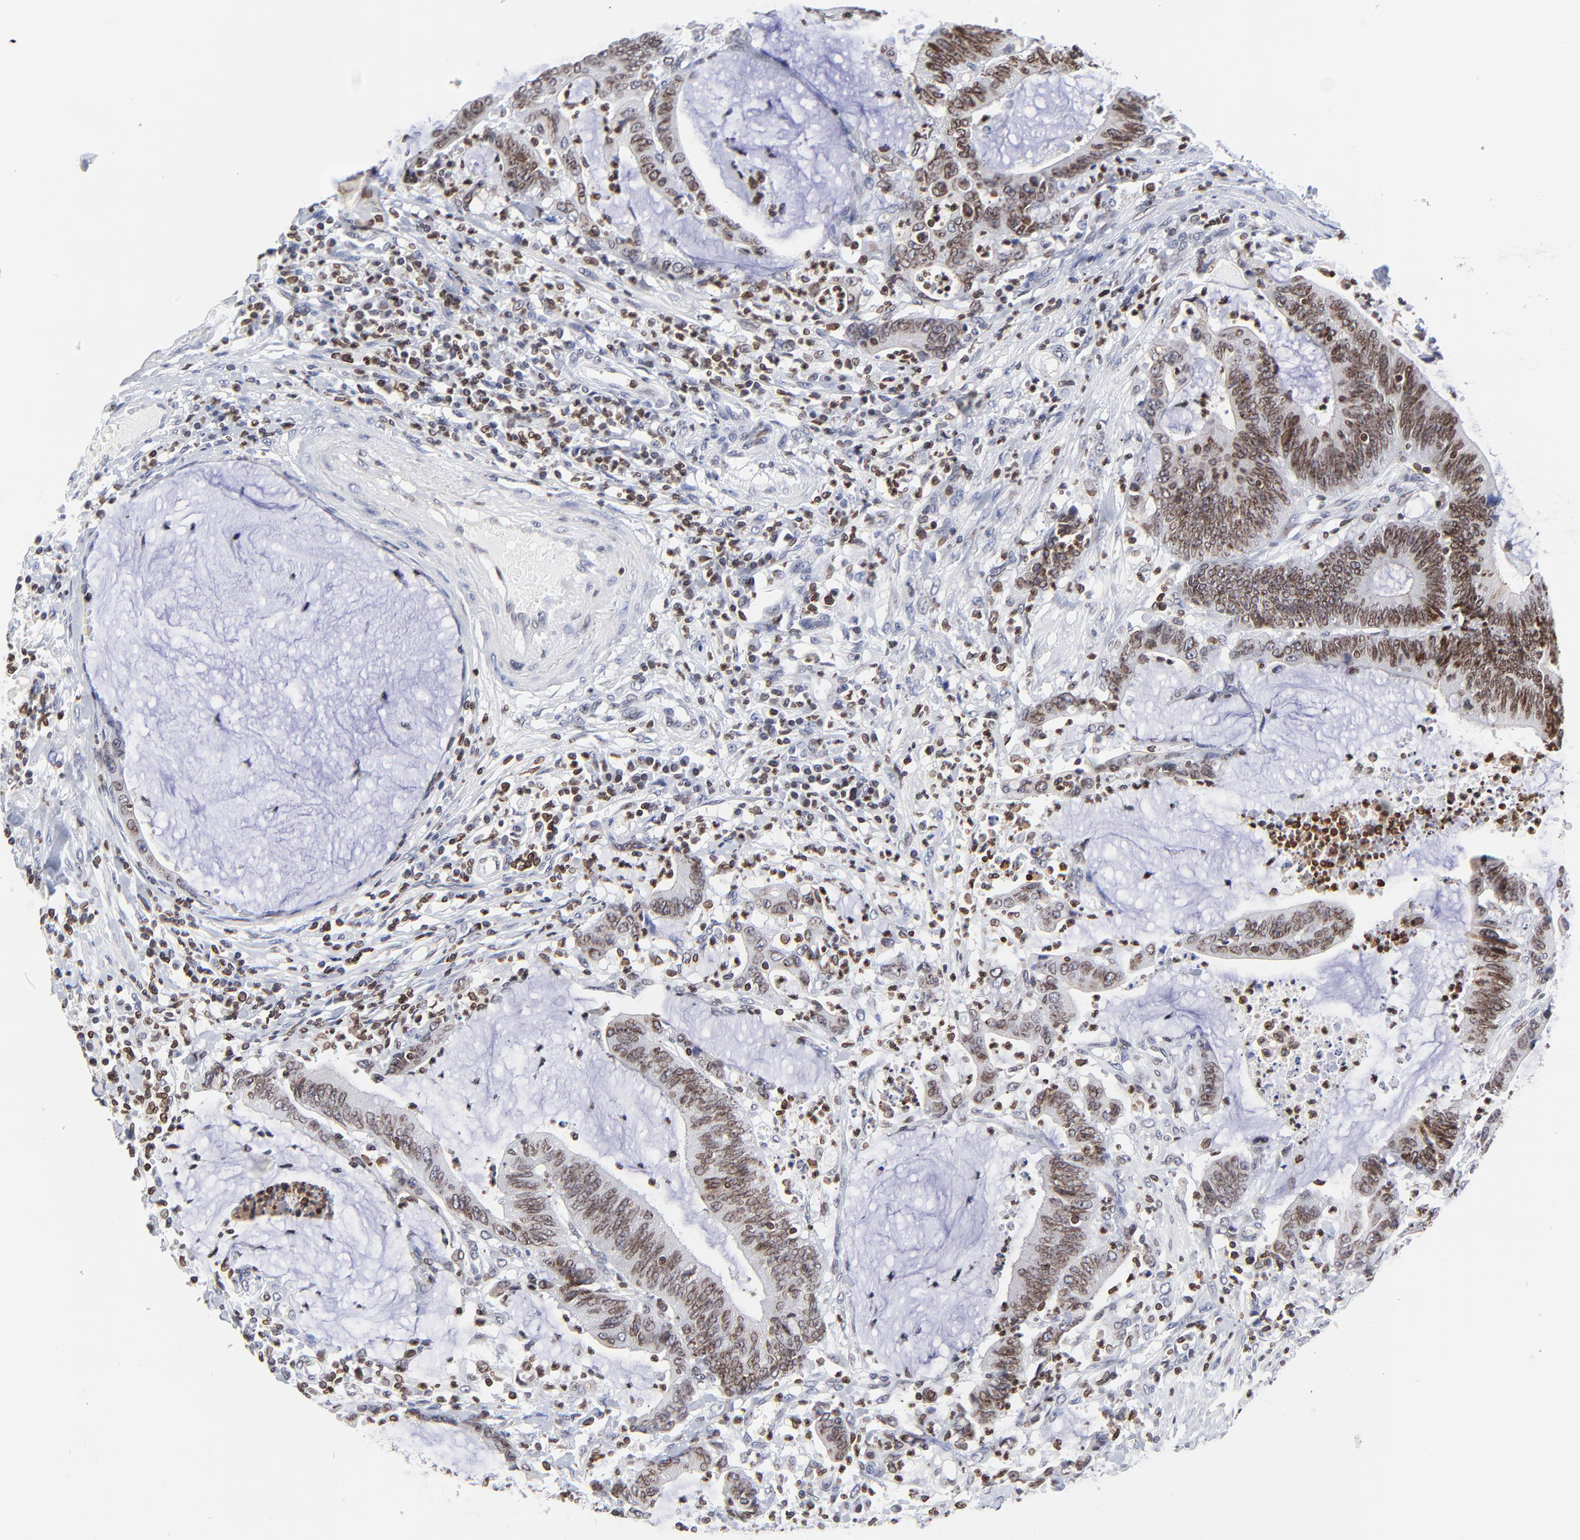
{"staining": {"intensity": "strong", "quantity": ">75%", "location": "cytoplasmic/membranous,nuclear"}, "tissue": "colorectal cancer", "cell_type": "Tumor cells", "image_type": "cancer", "snomed": [{"axis": "morphology", "description": "Adenocarcinoma, NOS"}, {"axis": "topography", "description": "Rectum"}], "caption": "A brown stain highlights strong cytoplasmic/membranous and nuclear staining of a protein in human colorectal cancer (adenocarcinoma) tumor cells.", "gene": "THAP7", "patient": {"sex": "female", "age": 66}}